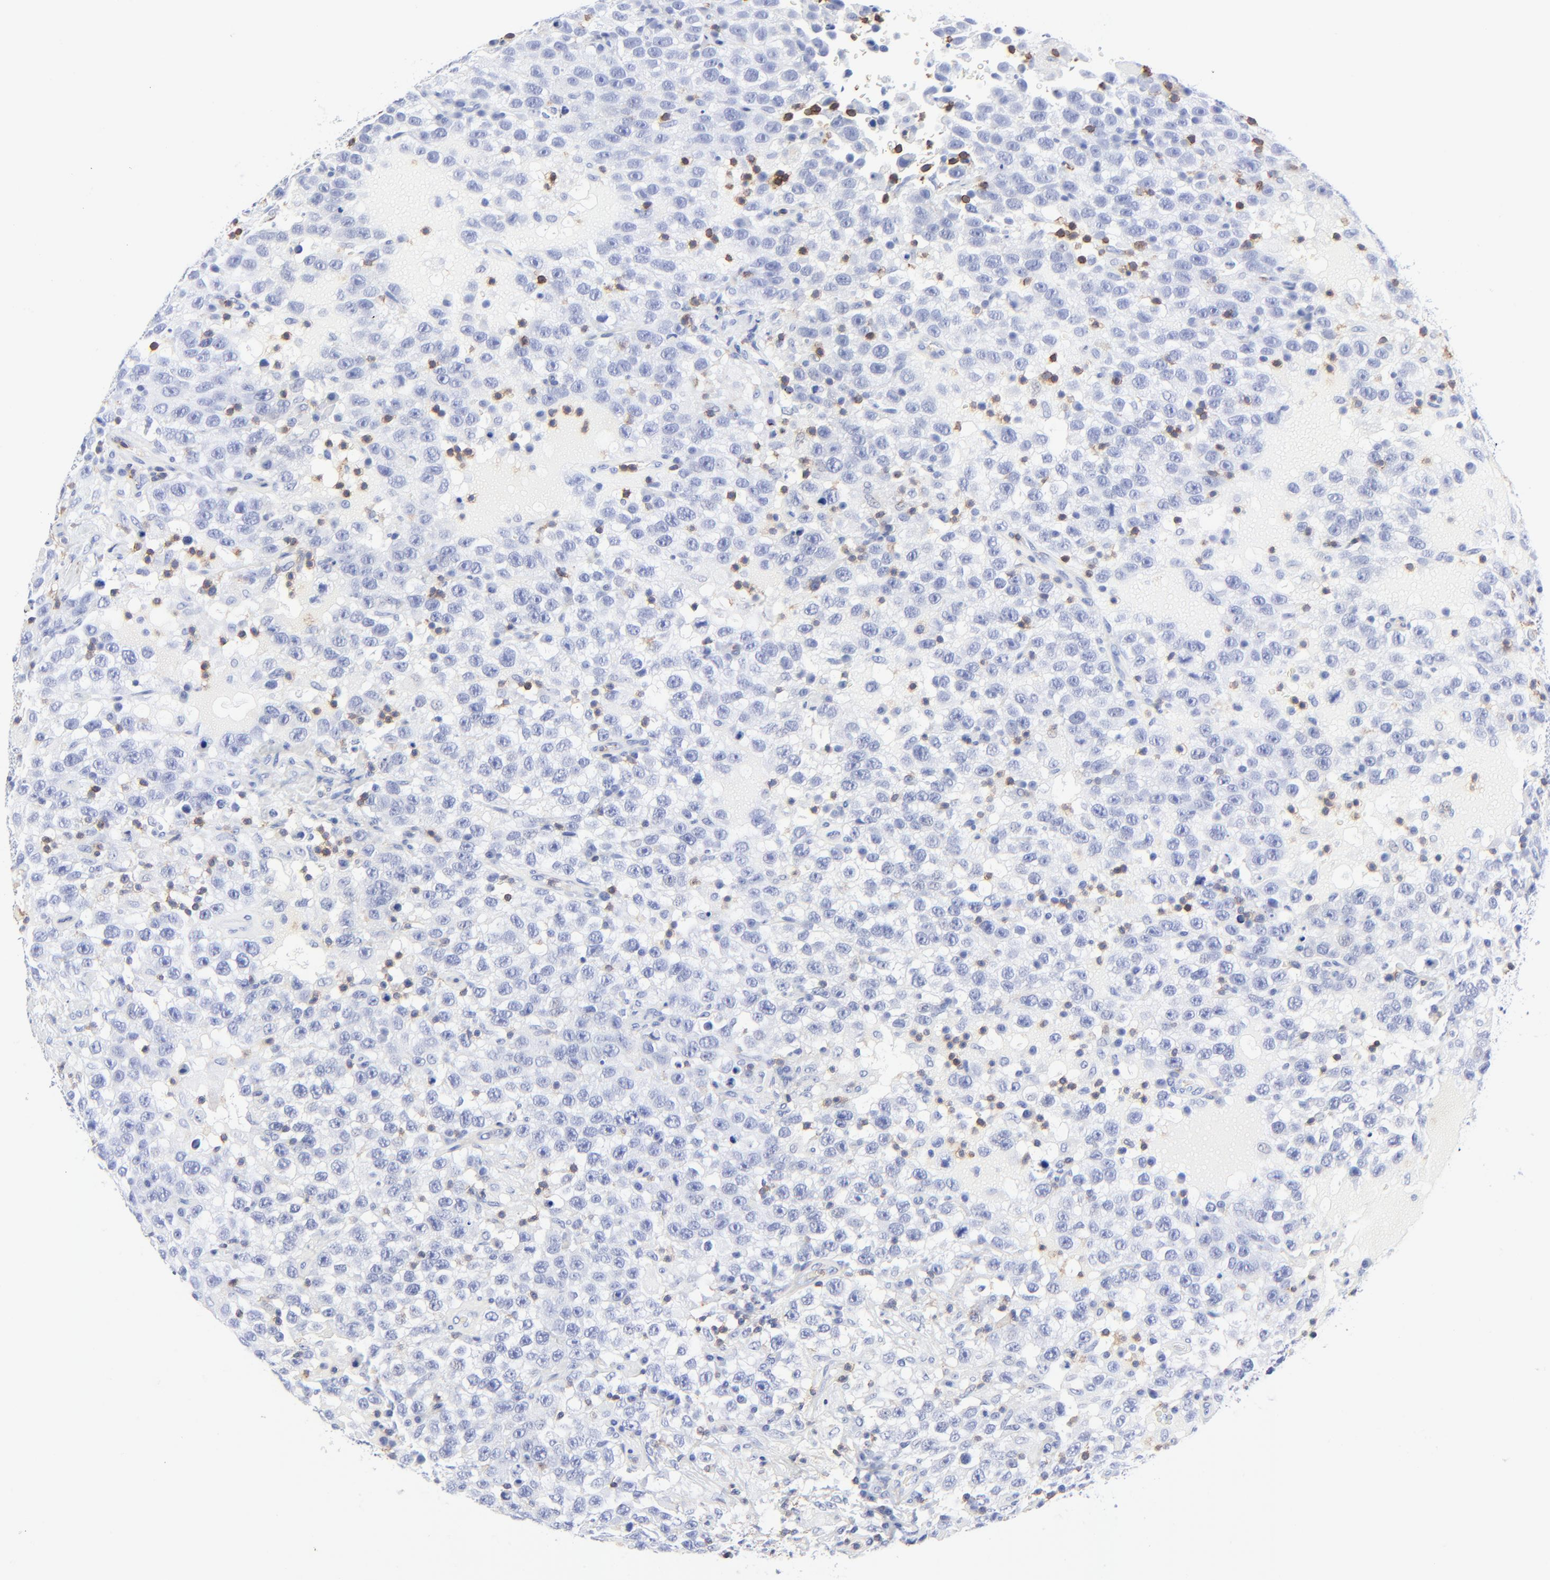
{"staining": {"intensity": "negative", "quantity": "none", "location": "none"}, "tissue": "testis cancer", "cell_type": "Tumor cells", "image_type": "cancer", "snomed": [{"axis": "morphology", "description": "Seminoma, NOS"}, {"axis": "topography", "description": "Testis"}], "caption": "Tumor cells are negative for brown protein staining in testis seminoma.", "gene": "LCK", "patient": {"sex": "male", "age": 41}}